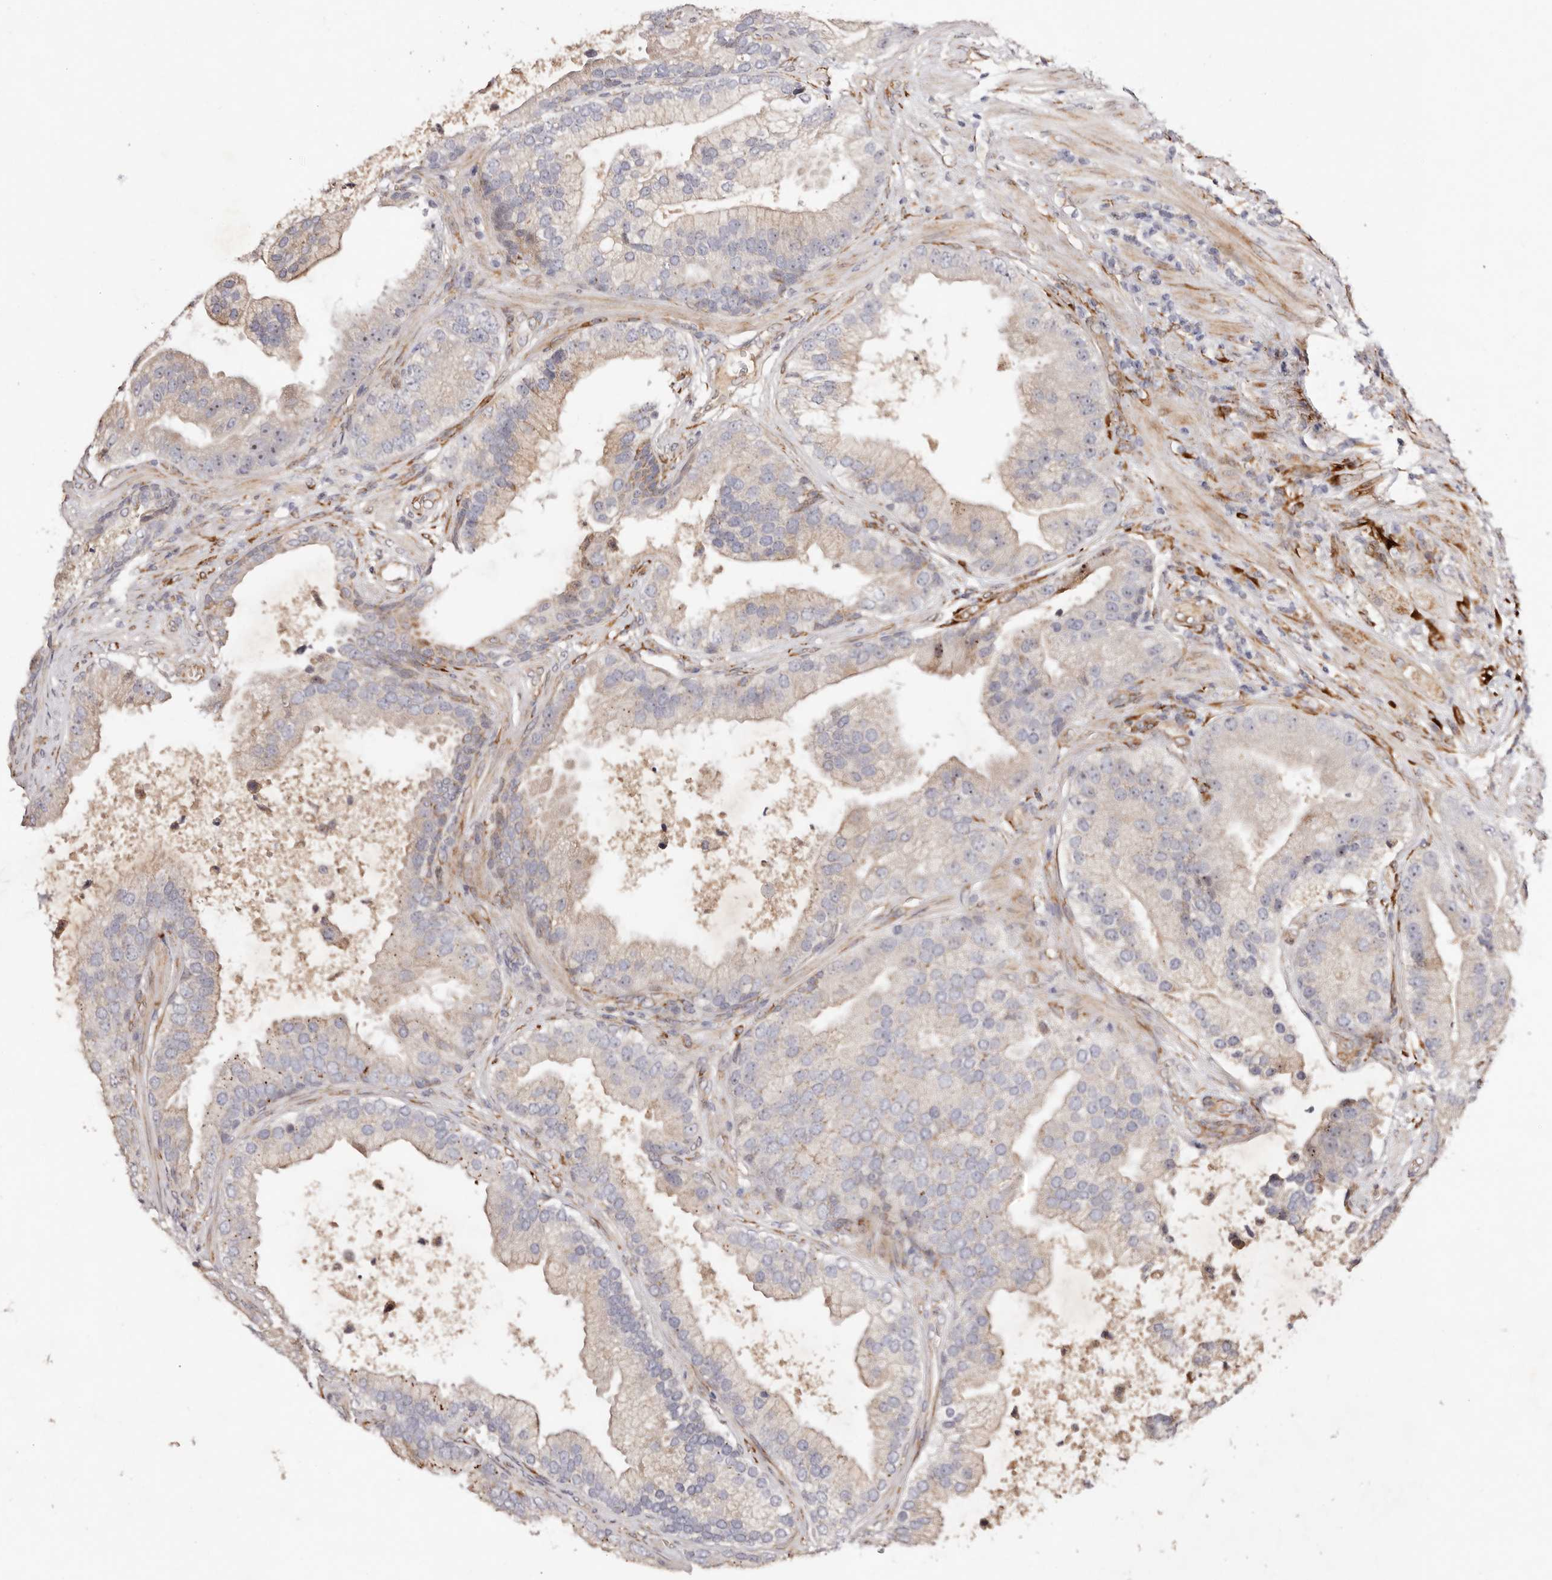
{"staining": {"intensity": "weak", "quantity": "25%-75%", "location": "cytoplasmic/membranous"}, "tissue": "prostate cancer", "cell_type": "Tumor cells", "image_type": "cancer", "snomed": [{"axis": "morphology", "description": "Adenocarcinoma, High grade"}, {"axis": "topography", "description": "Prostate"}], "caption": "Human prostate cancer (high-grade adenocarcinoma) stained with a brown dye demonstrates weak cytoplasmic/membranous positive staining in about 25%-75% of tumor cells.", "gene": "SERPINH1", "patient": {"sex": "male", "age": 70}}